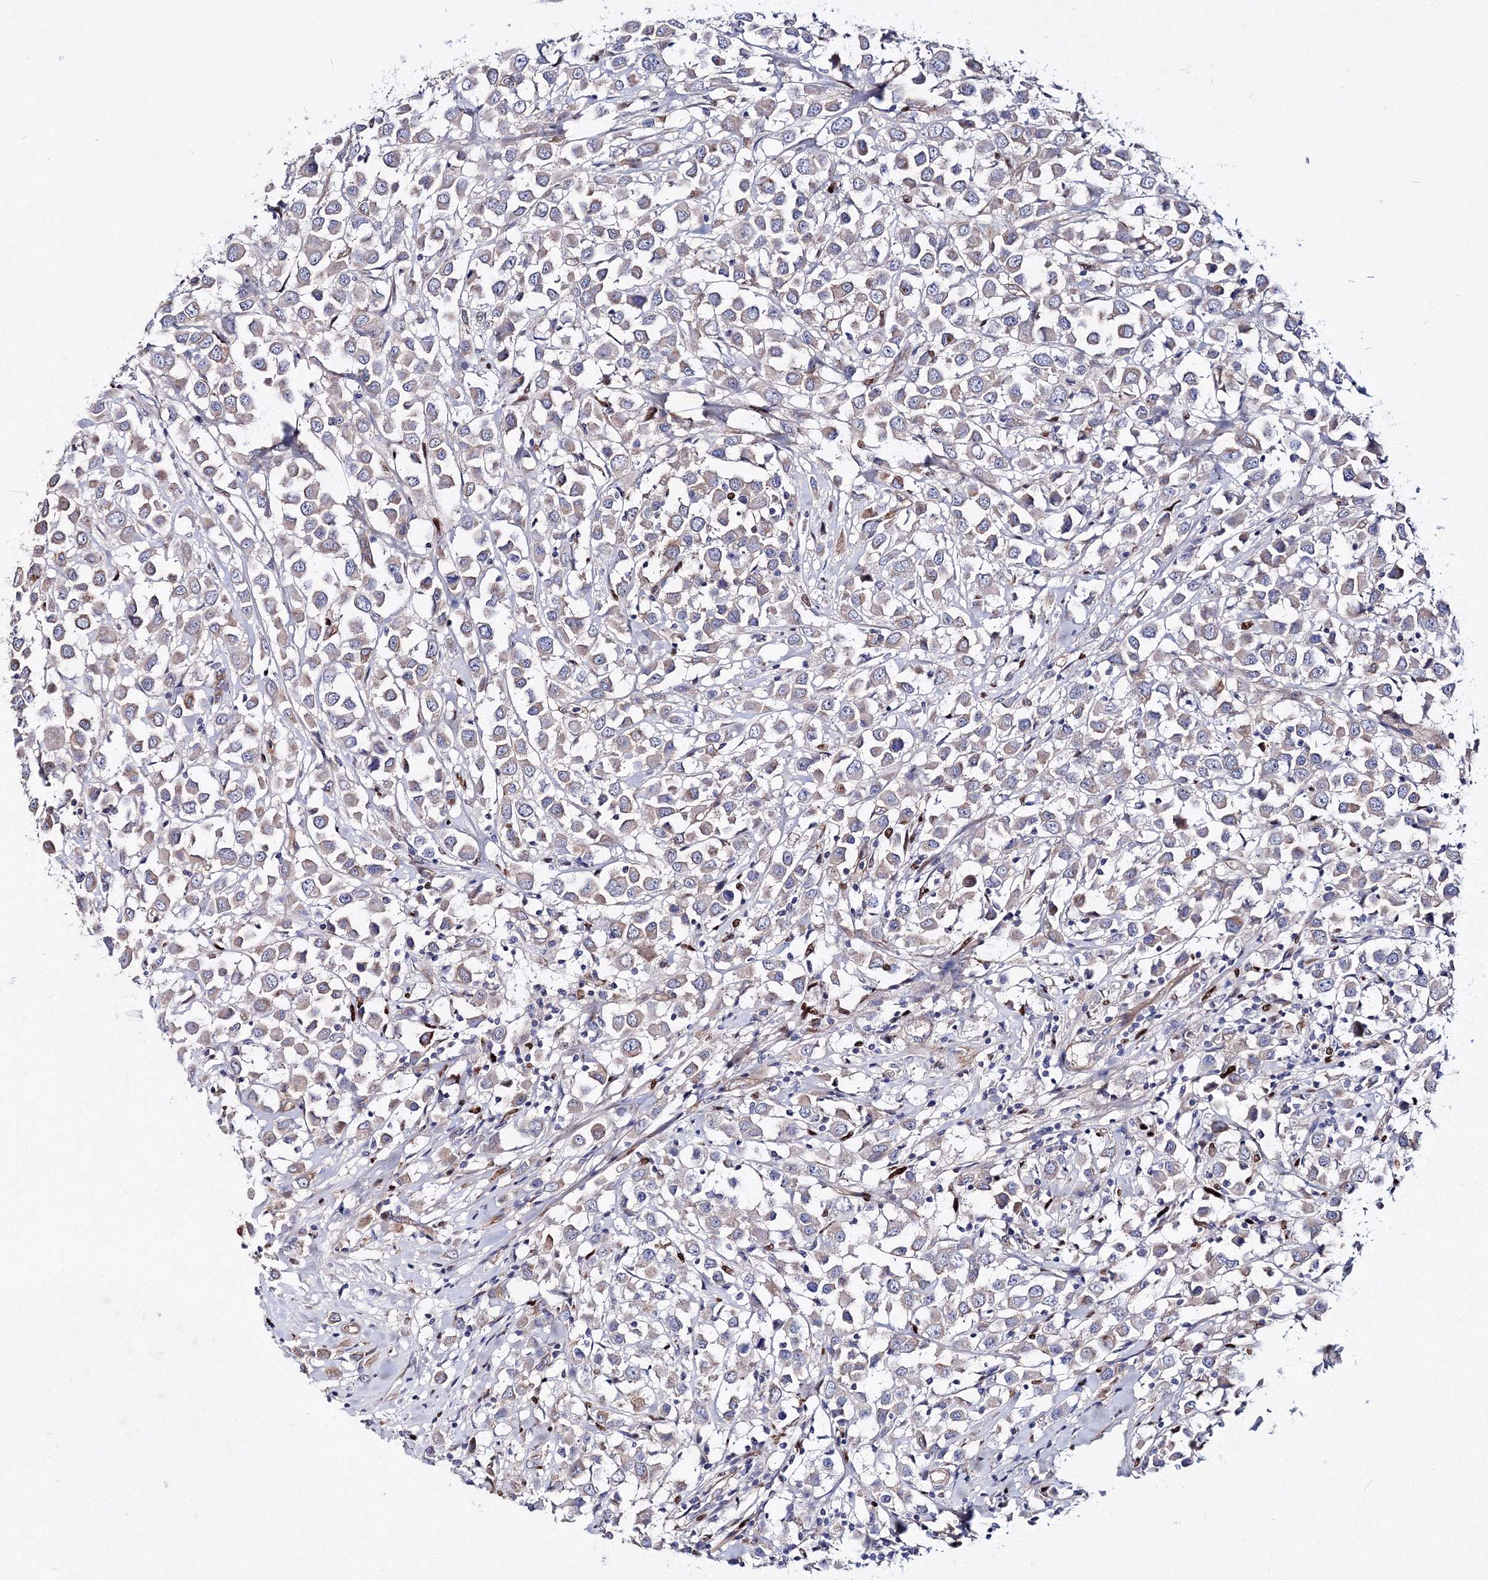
{"staining": {"intensity": "weak", "quantity": ">75%", "location": "cytoplasmic/membranous"}, "tissue": "breast cancer", "cell_type": "Tumor cells", "image_type": "cancer", "snomed": [{"axis": "morphology", "description": "Duct carcinoma"}, {"axis": "topography", "description": "Breast"}], "caption": "Infiltrating ductal carcinoma (breast) was stained to show a protein in brown. There is low levels of weak cytoplasmic/membranous positivity in approximately >75% of tumor cells.", "gene": "C11orf52", "patient": {"sex": "female", "age": 61}}